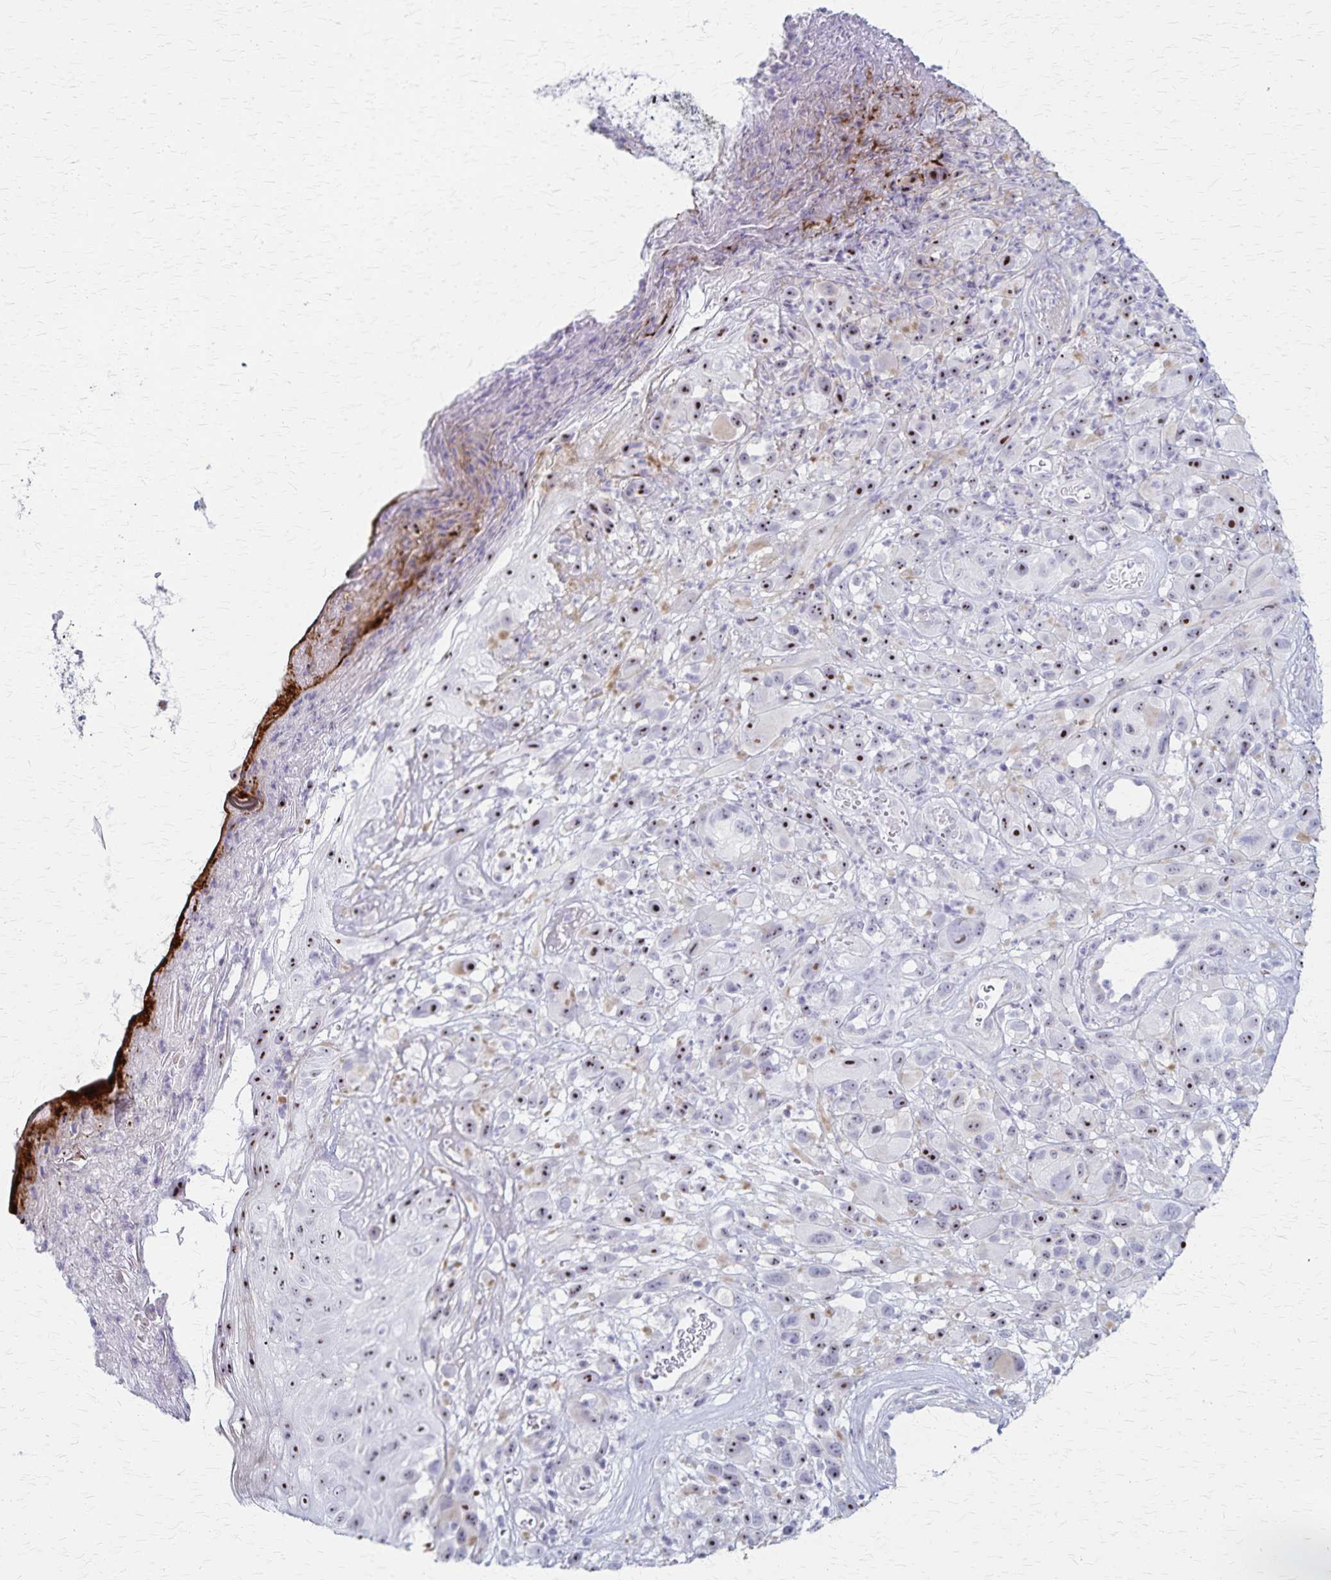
{"staining": {"intensity": "moderate", "quantity": ">75%", "location": "nuclear"}, "tissue": "melanoma", "cell_type": "Tumor cells", "image_type": "cancer", "snomed": [{"axis": "morphology", "description": "Malignant melanoma, NOS"}, {"axis": "topography", "description": "Skin"}], "caption": "High-magnification brightfield microscopy of malignant melanoma stained with DAB (3,3'-diaminobenzidine) (brown) and counterstained with hematoxylin (blue). tumor cells exhibit moderate nuclear expression is present in about>75% of cells. (DAB IHC, brown staining for protein, blue staining for nuclei).", "gene": "DLK2", "patient": {"sex": "male", "age": 68}}